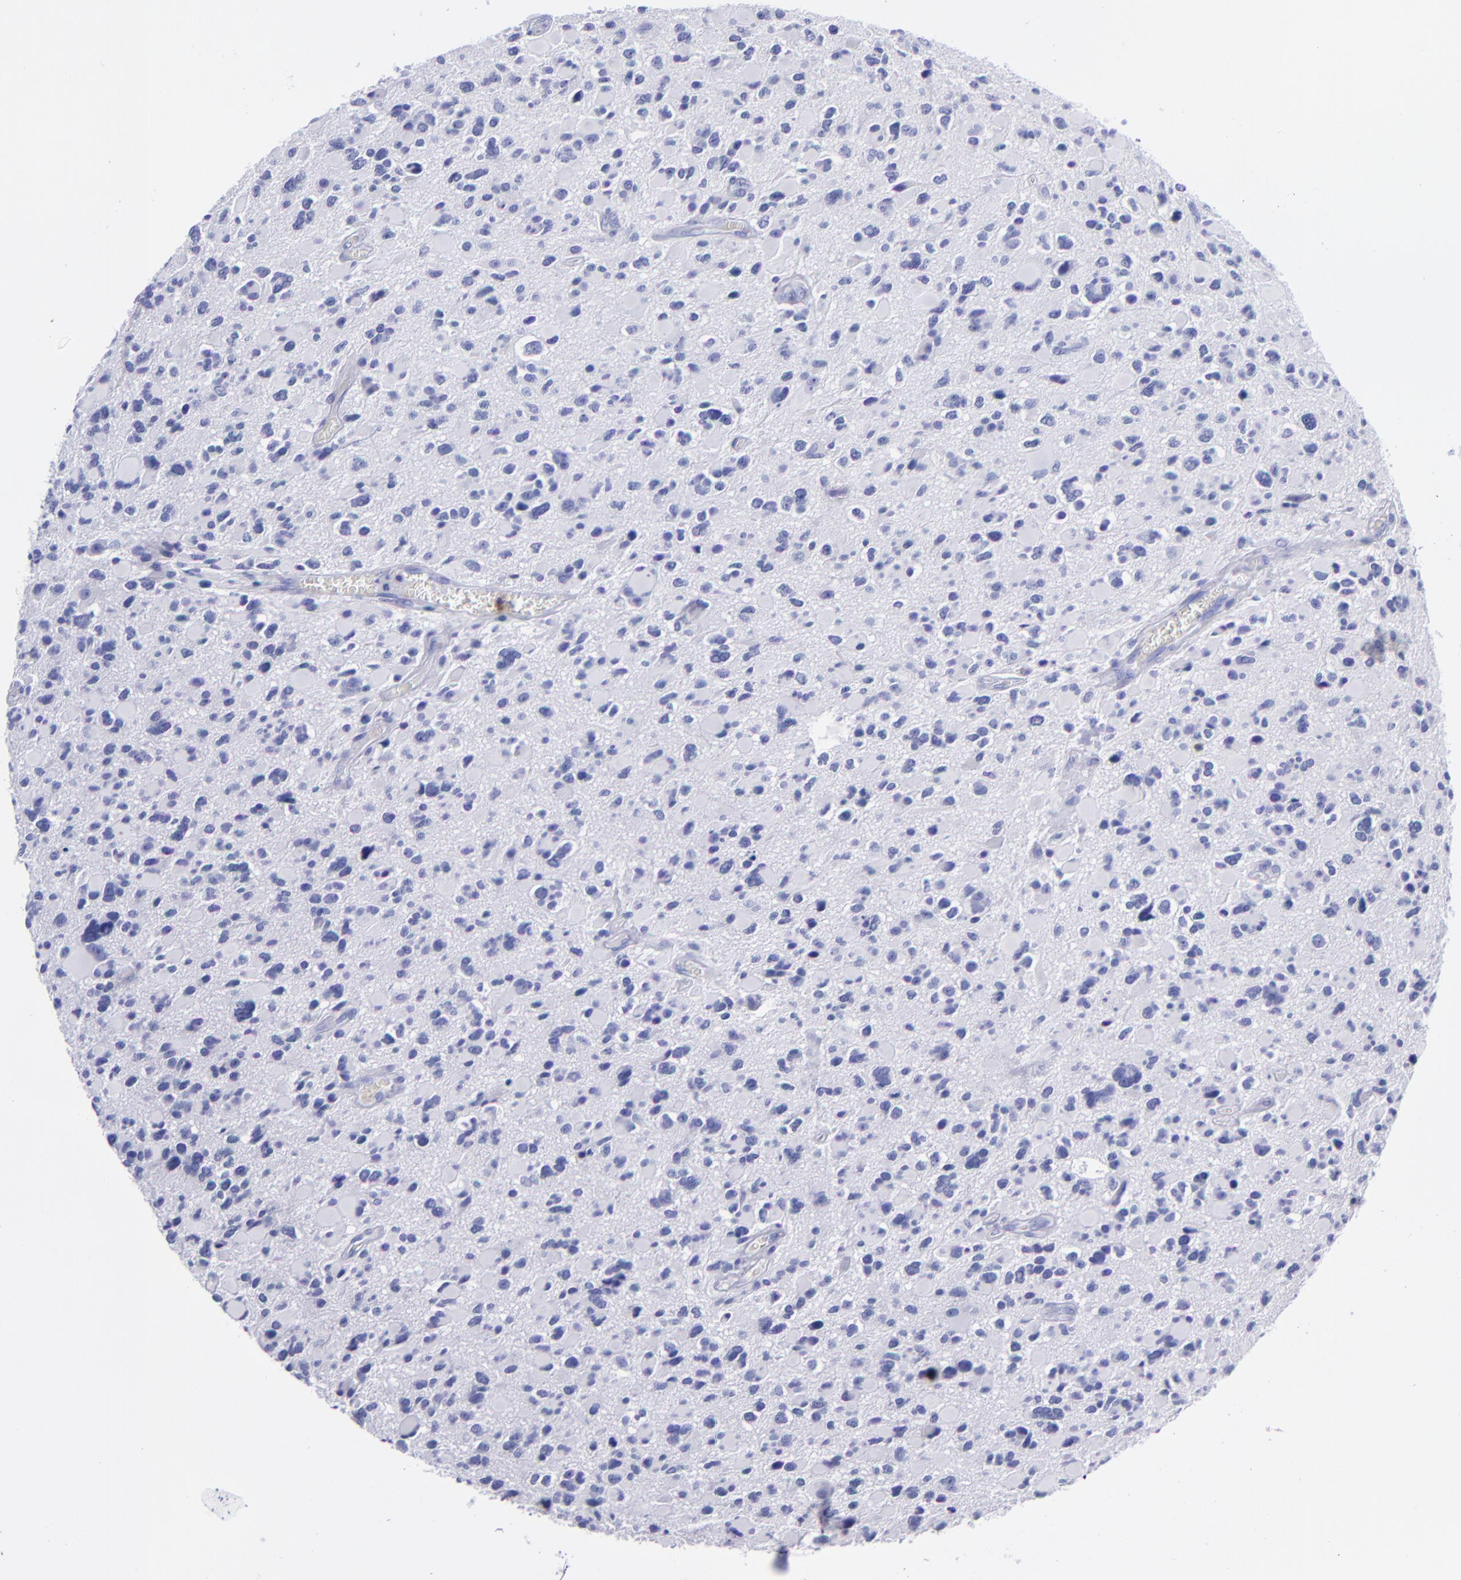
{"staining": {"intensity": "negative", "quantity": "none", "location": "none"}, "tissue": "glioma", "cell_type": "Tumor cells", "image_type": "cancer", "snomed": [{"axis": "morphology", "description": "Glioma, malignant, High grade"}, {"axis": "topography", "description": "Brain"}], "caption": "Glioma was stained to show a protein in brown. There is no significant staining in tumor cells.", "gene": "CD6", "patient": {"sex": "female", "age": 37}}